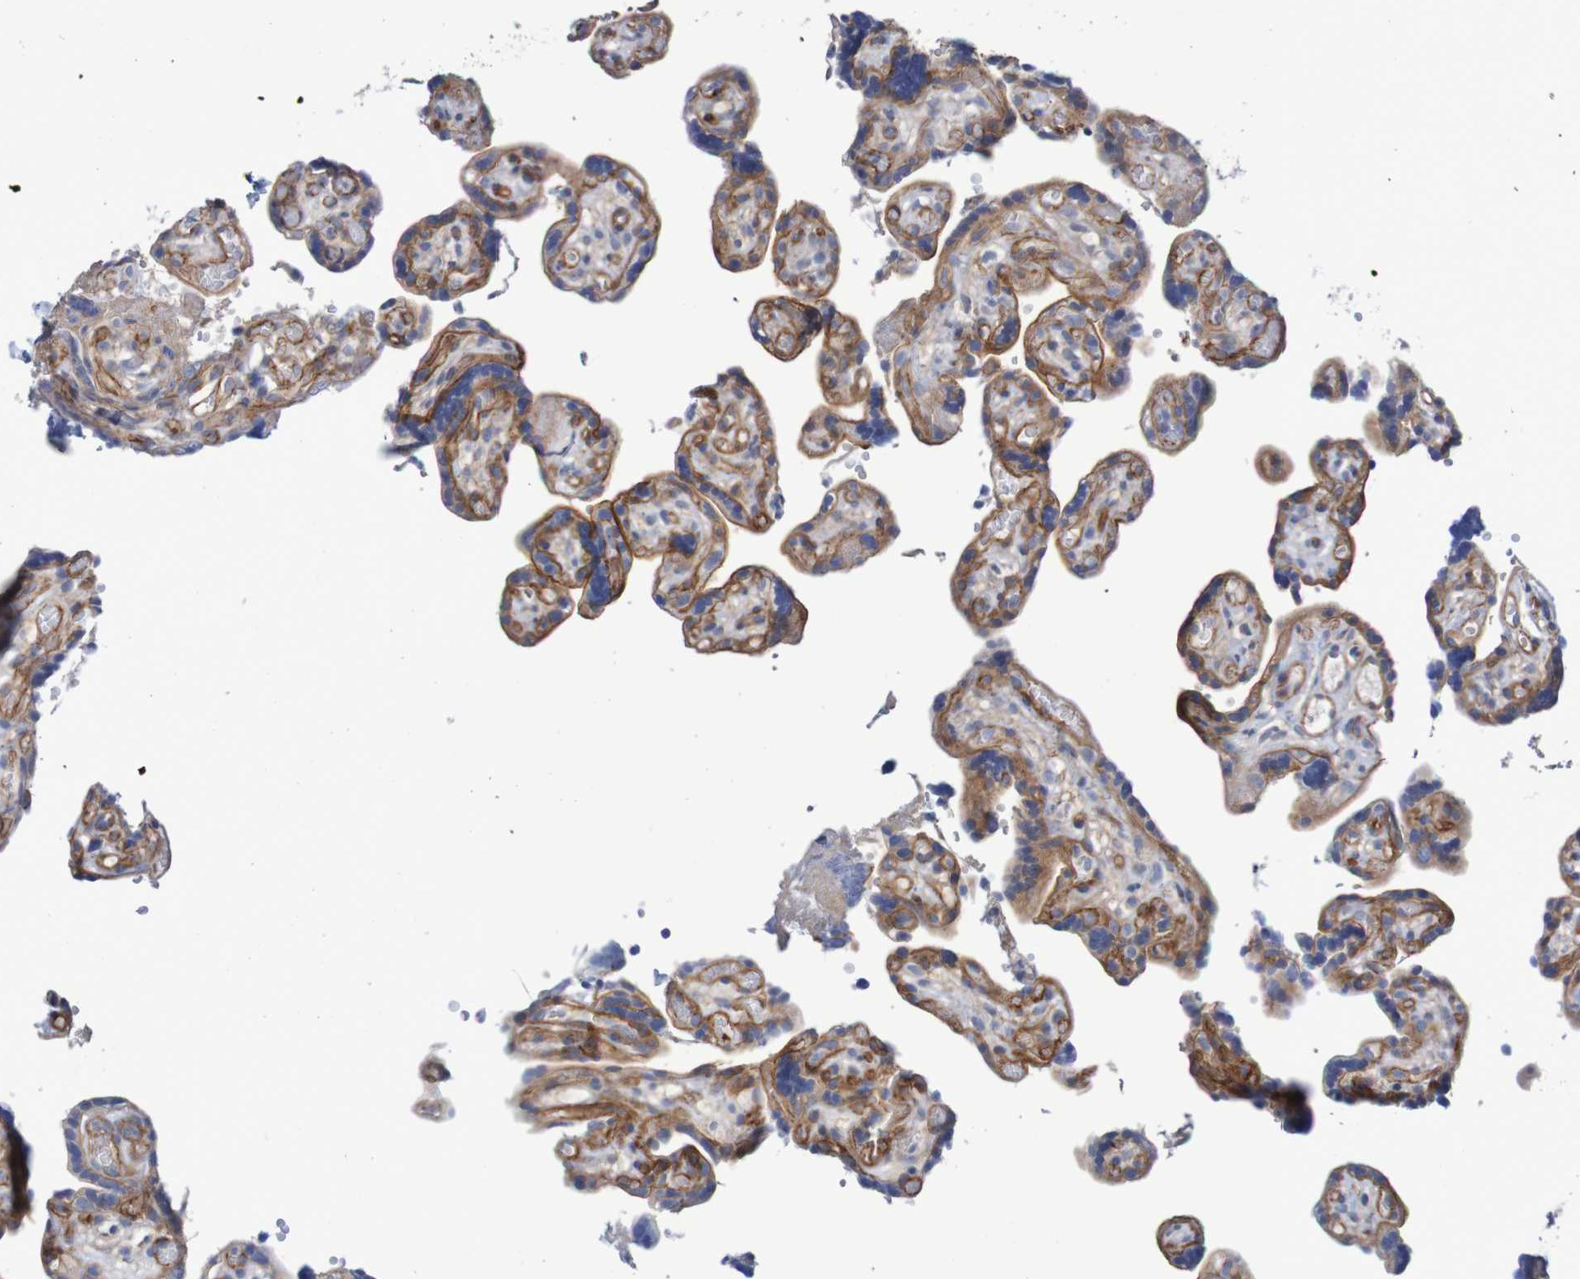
{"staining": {"intensity": "moderate", "quantity": ">75%", "location": "cytoplasmic/membranous"}, "tissue": "placenta", "cell_type": "Decidual cells", "image_type": "normal", "snomed": [{"axis": "morphology", "description": "Normal tissue, NOS"}, {"axis": "topography", "description": "Placenta"}], "caption": "Placenta stained for a protein (brown) shows moderate cytoplasmic/membranous positive staining in approximately >75% of decidual cells.", "gene": "NECTIN2", "patient": {"sex": "female", "age": 30}}